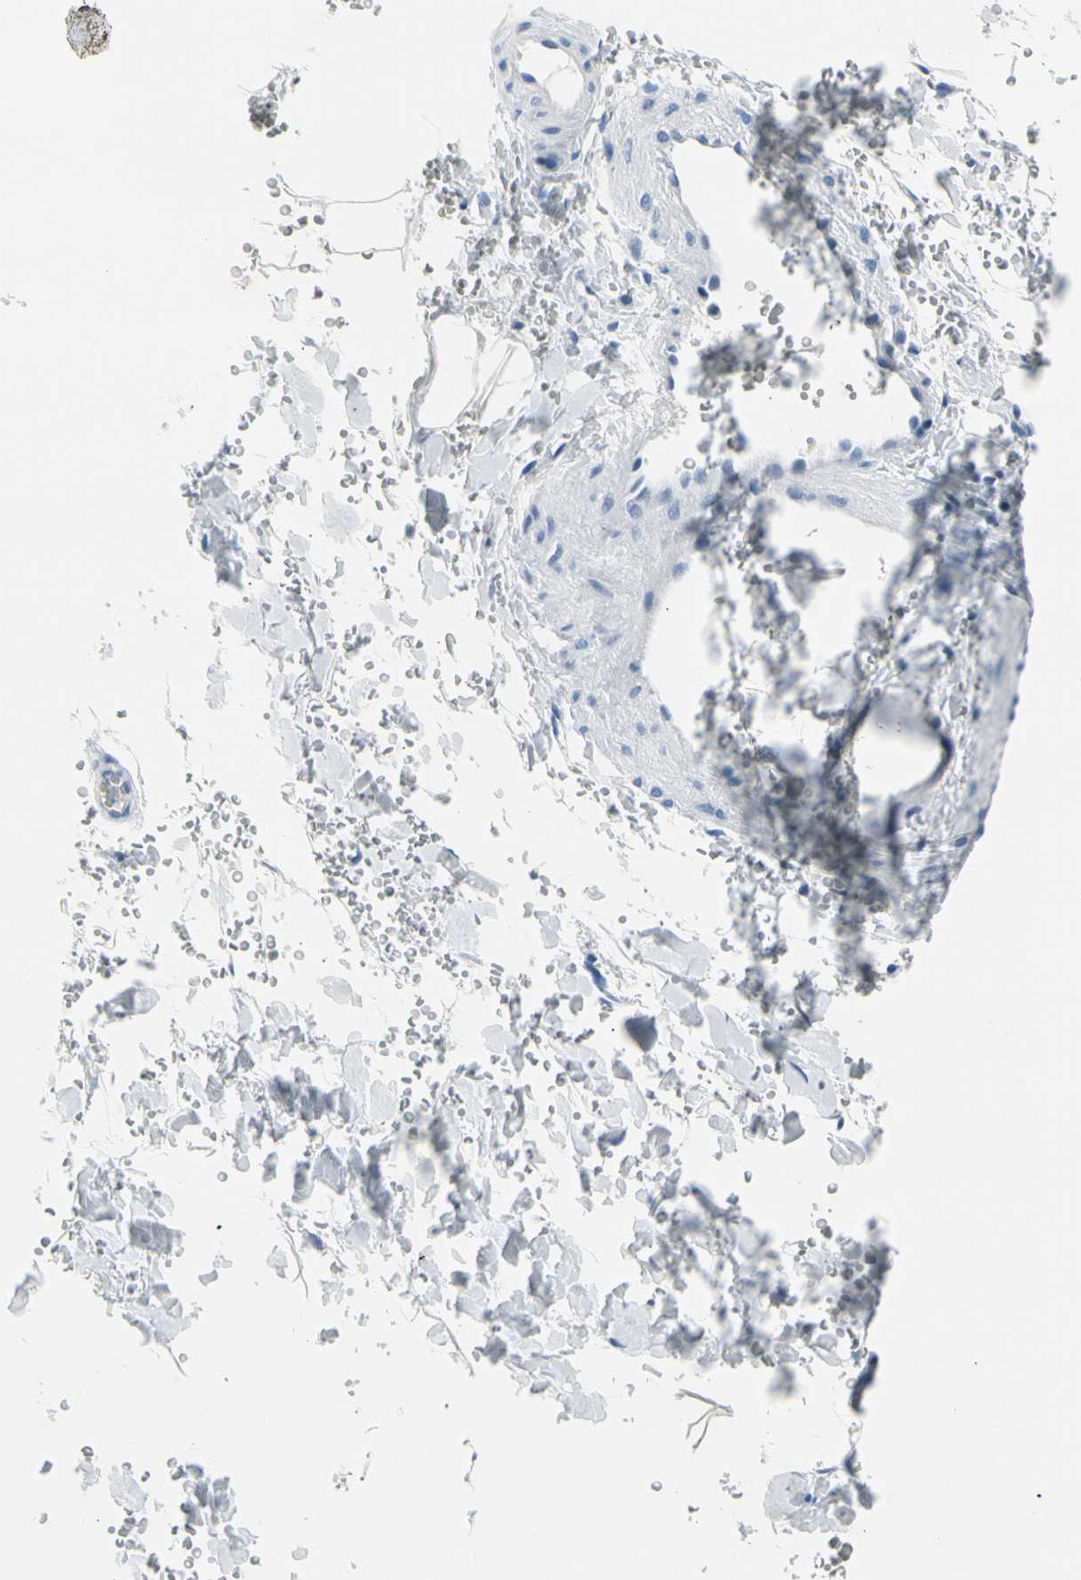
{"staining": {"intensity": "negative", "quantity": "none", "location": "none"}, "tissue": "adipose tissue", "cell_type": "Adipocytes", "image_type": "normal", "snomed": [{"axis": "morphology", "description": "Normal tissue, NOS"}, {"axis": "morphology", "description": "Carcinoma, NOS"}, {"axis": "topography", "description": "Pancreas"}, {"axis": "topography", "description": "Peripheral nerve tissue"}], "caption": "Adipocytes are negative for protein expression in normal human adipose tissue. The staining is performed using DAB brown chromogen with nuclei counter-stained in using hematoxylin.", "gene": "TPO", "patient": {"sex": "female", "age": 29}}